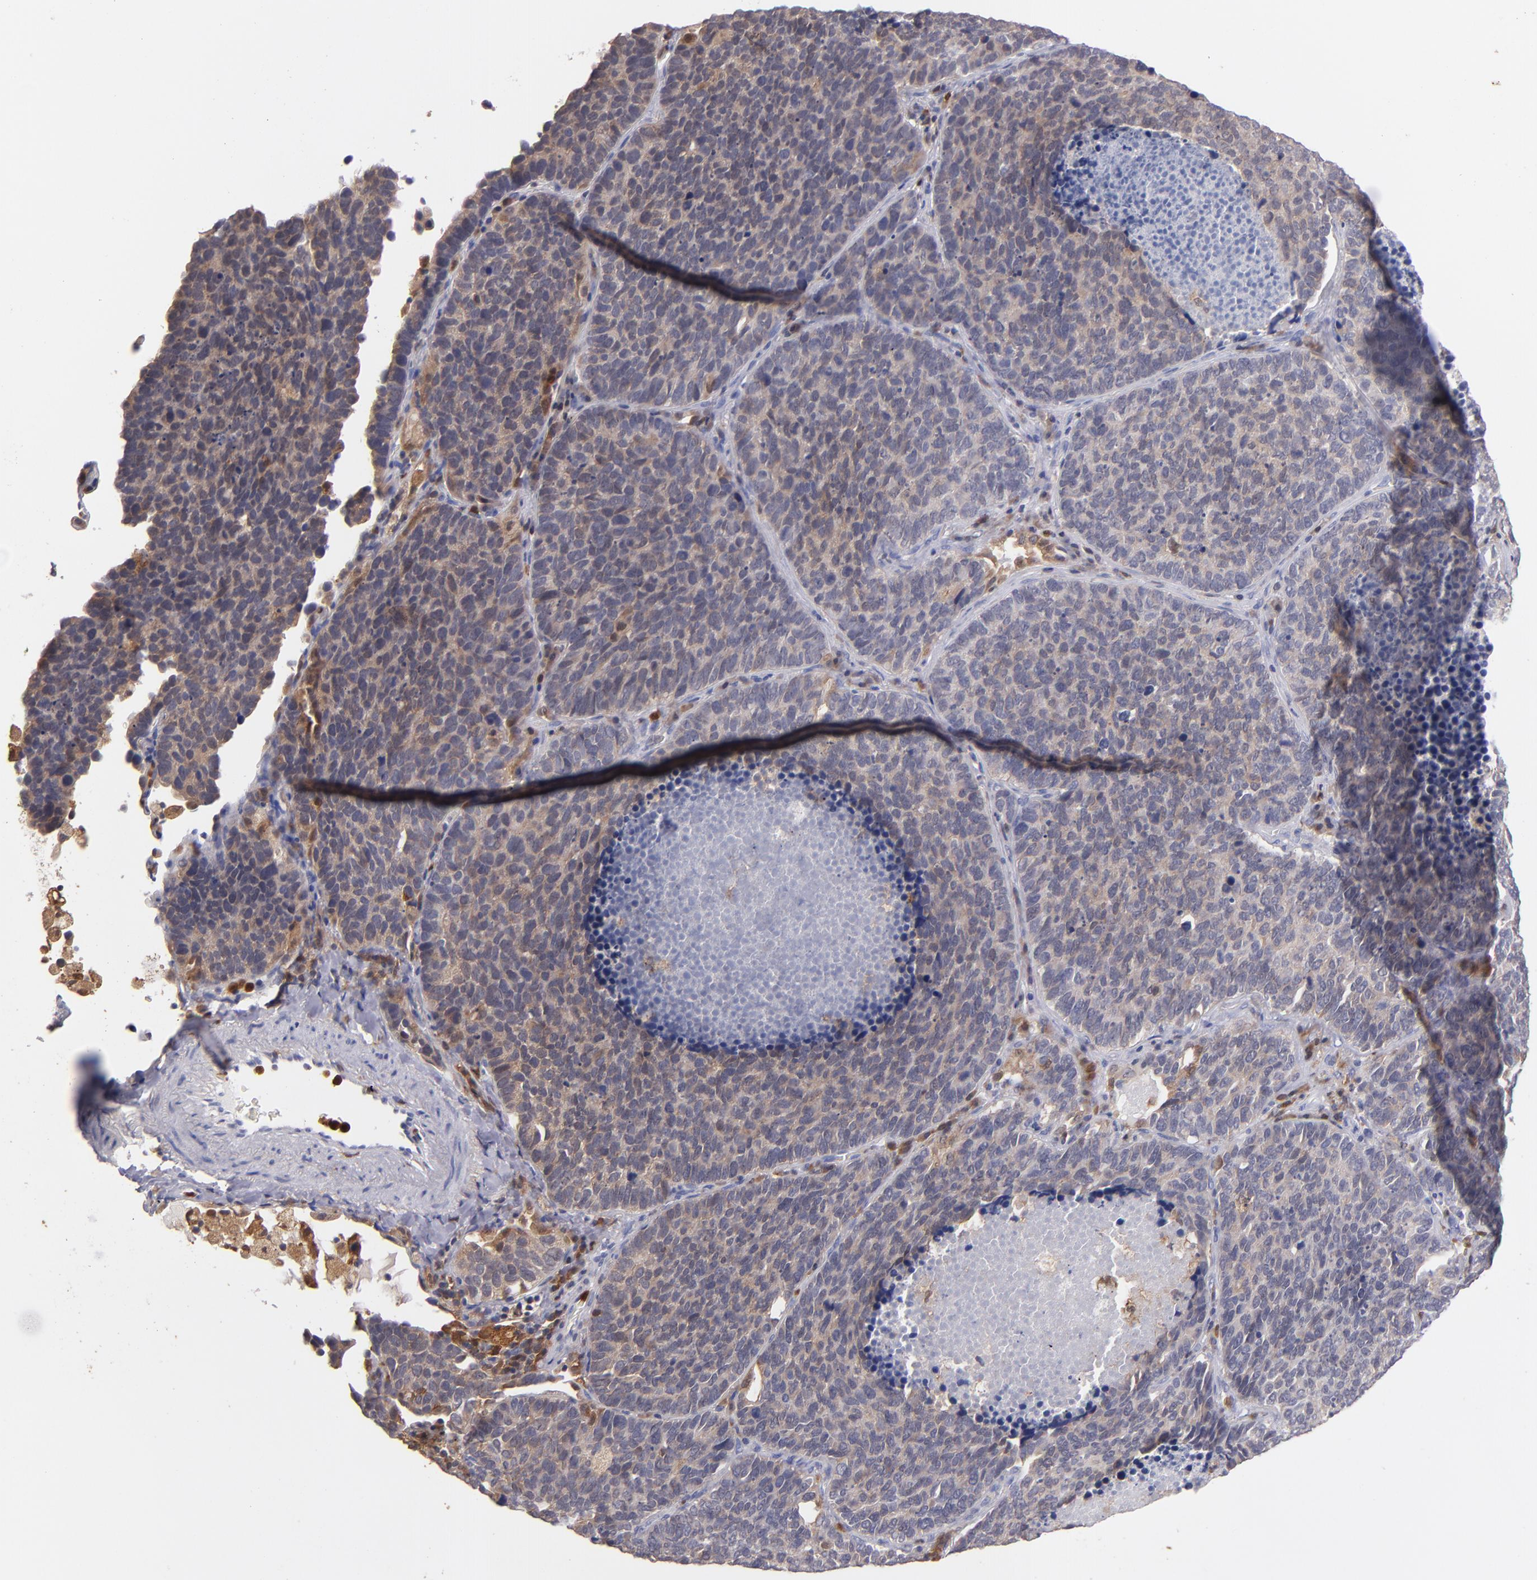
{"staining": {"intensity": "weak", "quantity": "25%-75%", "location": "cytoplasmic/membranous"}, "tissue": "lung cancer", "cell_type": "Tumor cells", "image_type": "cancer", "snomed": [{"axis": "morphology", "description": "Neoplasm, malignant, NOS"}, {"axis": "topography", "description": "Lung"}], "caption": "An image of human lung malignant neoplasm stained for a protein displays weak cytoplasmic/membranous brown staining in tumor cells. (Stains: DAB (3,3'-diaminobenzidine) in brown, nuclei in blue, Microscopy: brightfield microscopy at high magnification).", "gene": "PRKCD", "patient": {"sex": "female", "age": 75}}